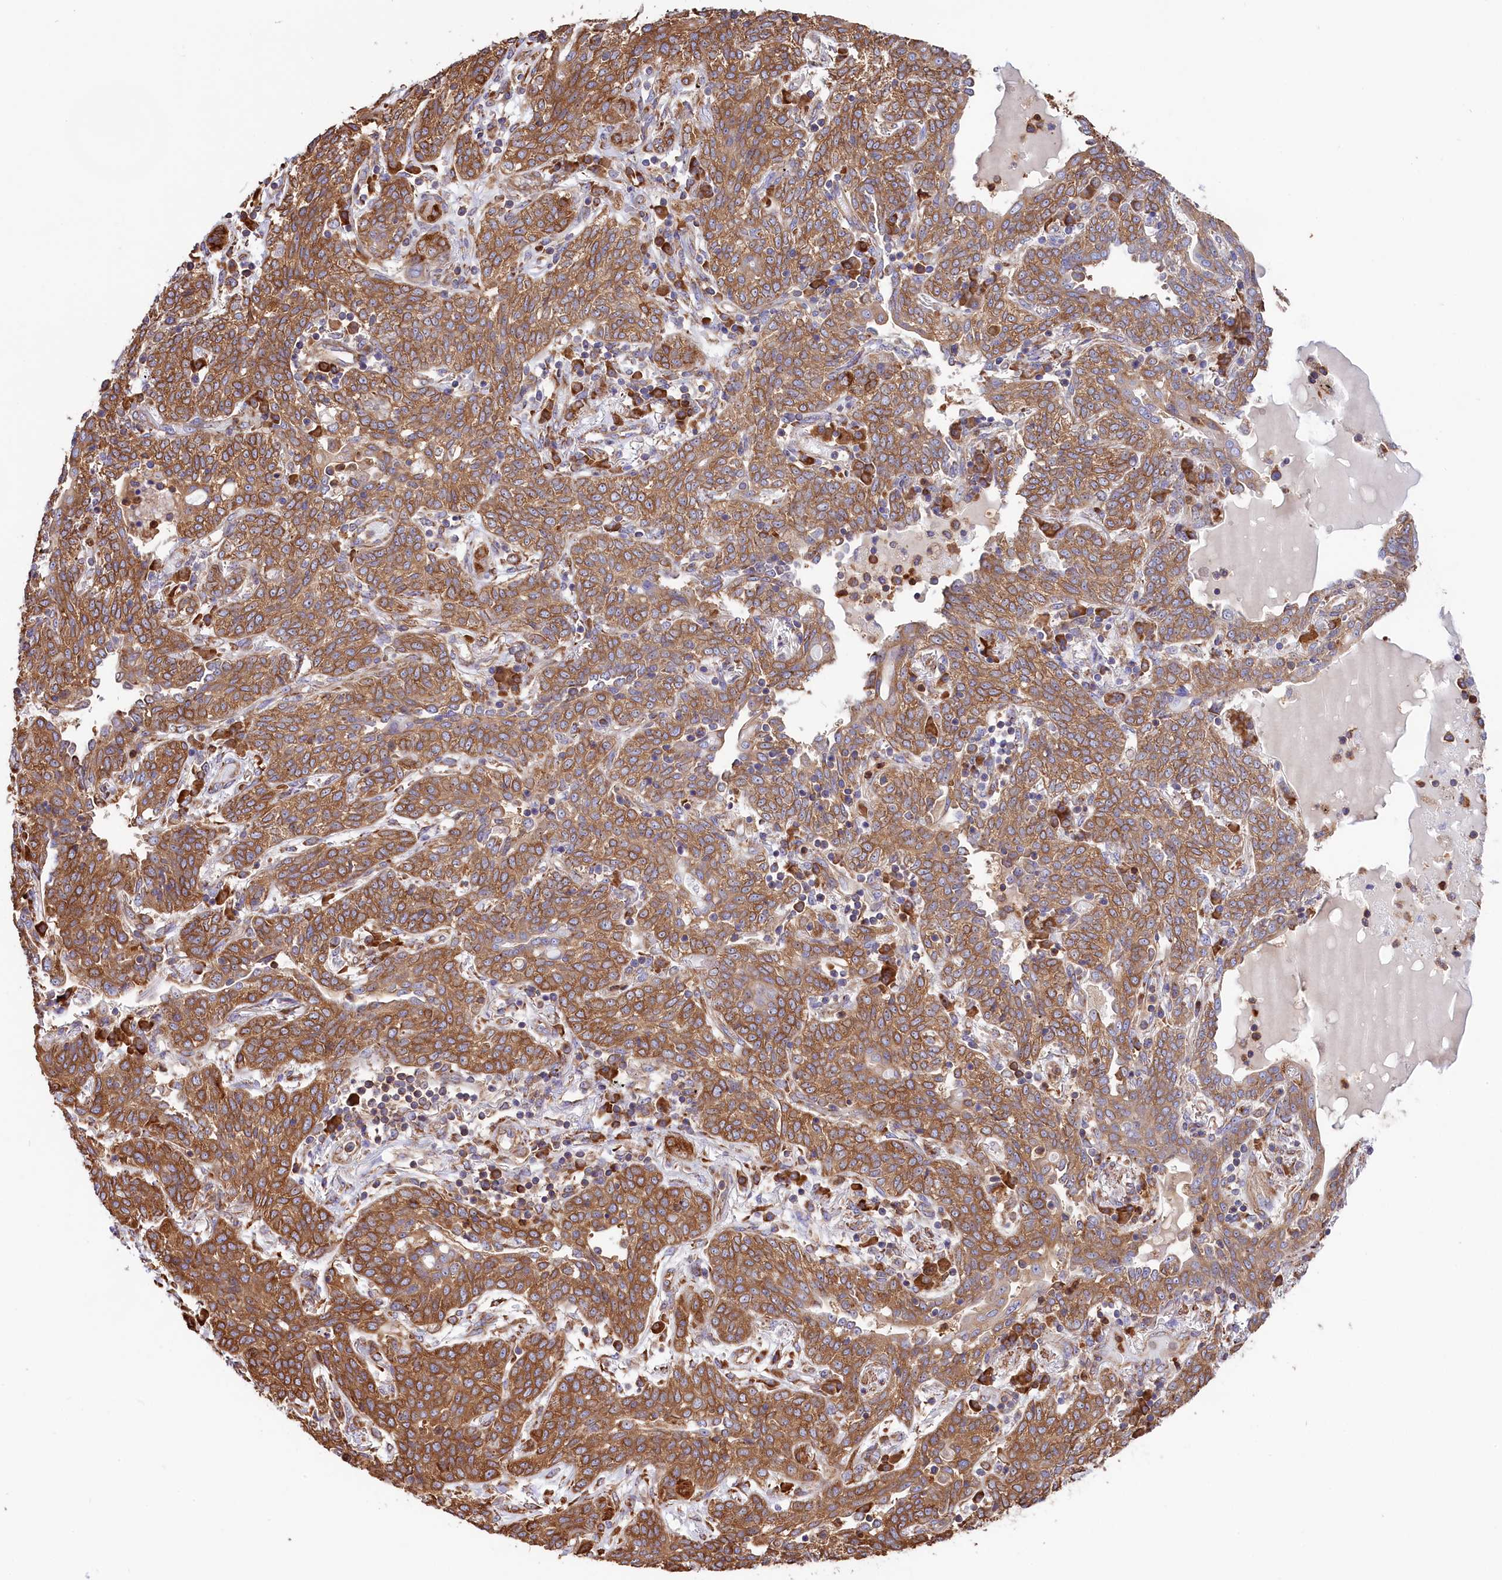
{"staining": {"intensity": "moderate", "quantity": ">75%", "location": "cytoplasmic/membranous"}, "tissue": "lung cancer", "cell_type": "Tumor cells", "image_type": "cancer", "snomed": [{"axis": "morphology", "description": "Squamous cell carcinoma, NOS"}, {"axis": "topography", "description": "Lung"}], "caption": "An immunohistochemistry photomicrograph of tumor tissue is shown. Protein staining in brown labels moderate cytoplasmic/membranous positivity in lung cancer (squamous cell carcinoma) within tumor cells.", "gene": "GYS1", "patient": {"sex": "female", "age": 70}}